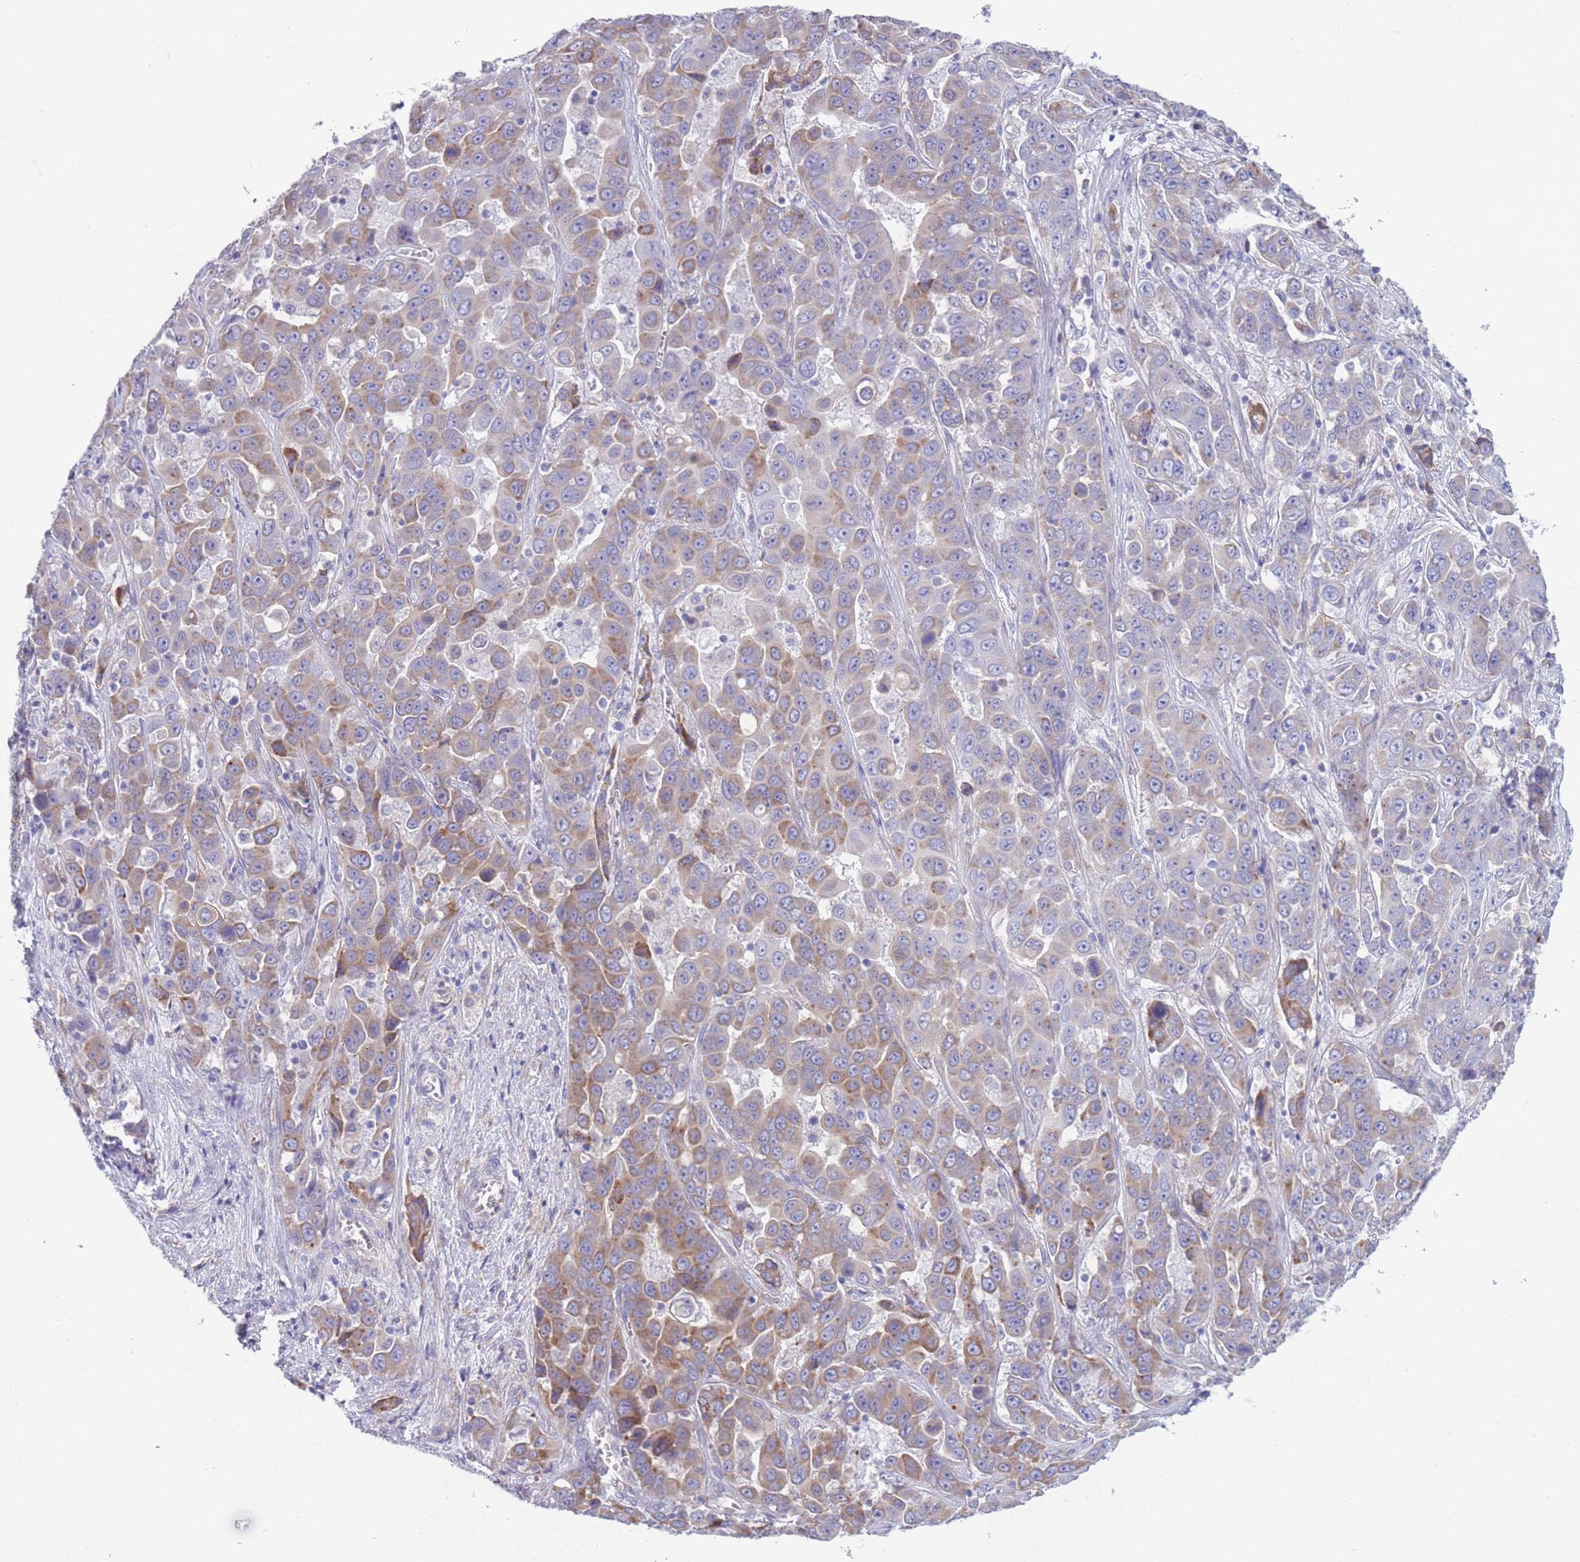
{"staining": {"intensity": "moderate", "quantity": "25%-75%", "location": "cytoplasmic/membranous"}, "tissue": "liver cancer", "cell_type": "Tumor cells", "image_type": "cancer", "snomed": [{"axis": "morphology", "description": "Cholangiocarcinoma"}, {"axis": "topography", "description": "Liver"}], "caption": "Immunohistochemical staining of liver cancer shows moderate cytoplasmic/membranous protein positivity in approximately 25%-75% of tumor cells.", "gene": "XKR8", "patient": {"sex": "female", "age": 52}}